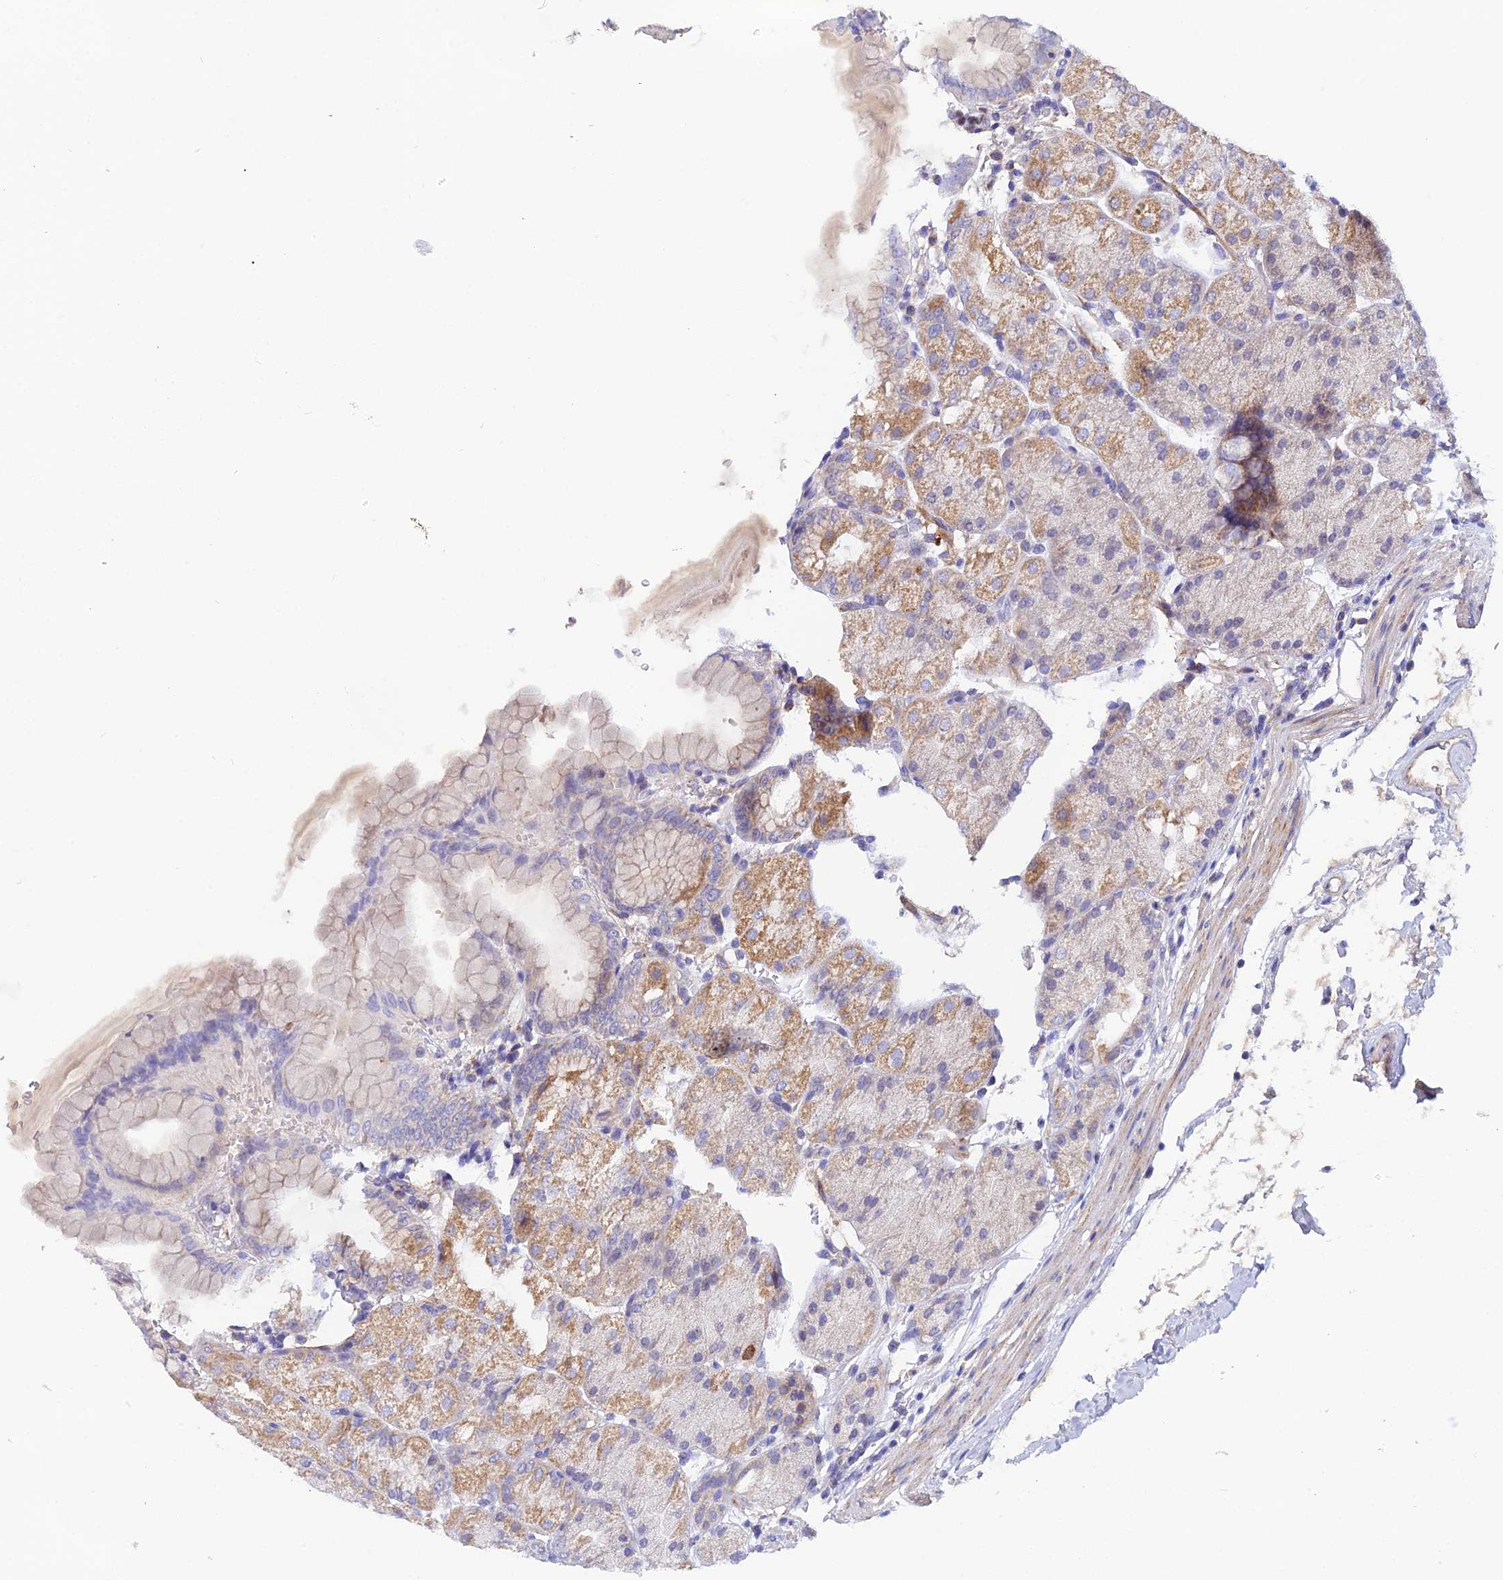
{"staining": {"intensity": "moderate", "quantity": "25%-75%", "location": "cytoplasmic/membranous"}, "tissue": "stomach", "cell_type": "Glandular cells", "image_type": "normal", "snomed": [{"axis": "morphology", "description": "Normal tissue, NOS"}, {"axis": "topography", "description": "Stomach, upper"}, {"axis": "topography", "description": "Stomach, lower"}], "caption": "Stomach stained with DAB immunohistochemistry demonstrates medium levels of moderate cytoplasmic/membranous positivity in about 25%-75% of glandular cells. The staining was performed using DAB (3,3'-diaminobenzidine) to visualize the protein expression in brown, while the nuclei were stained in blue with hematoxylin (Magnification: 20x).", "gene": "ACOT1", "patient": {"sex": "male", "age": 62}}